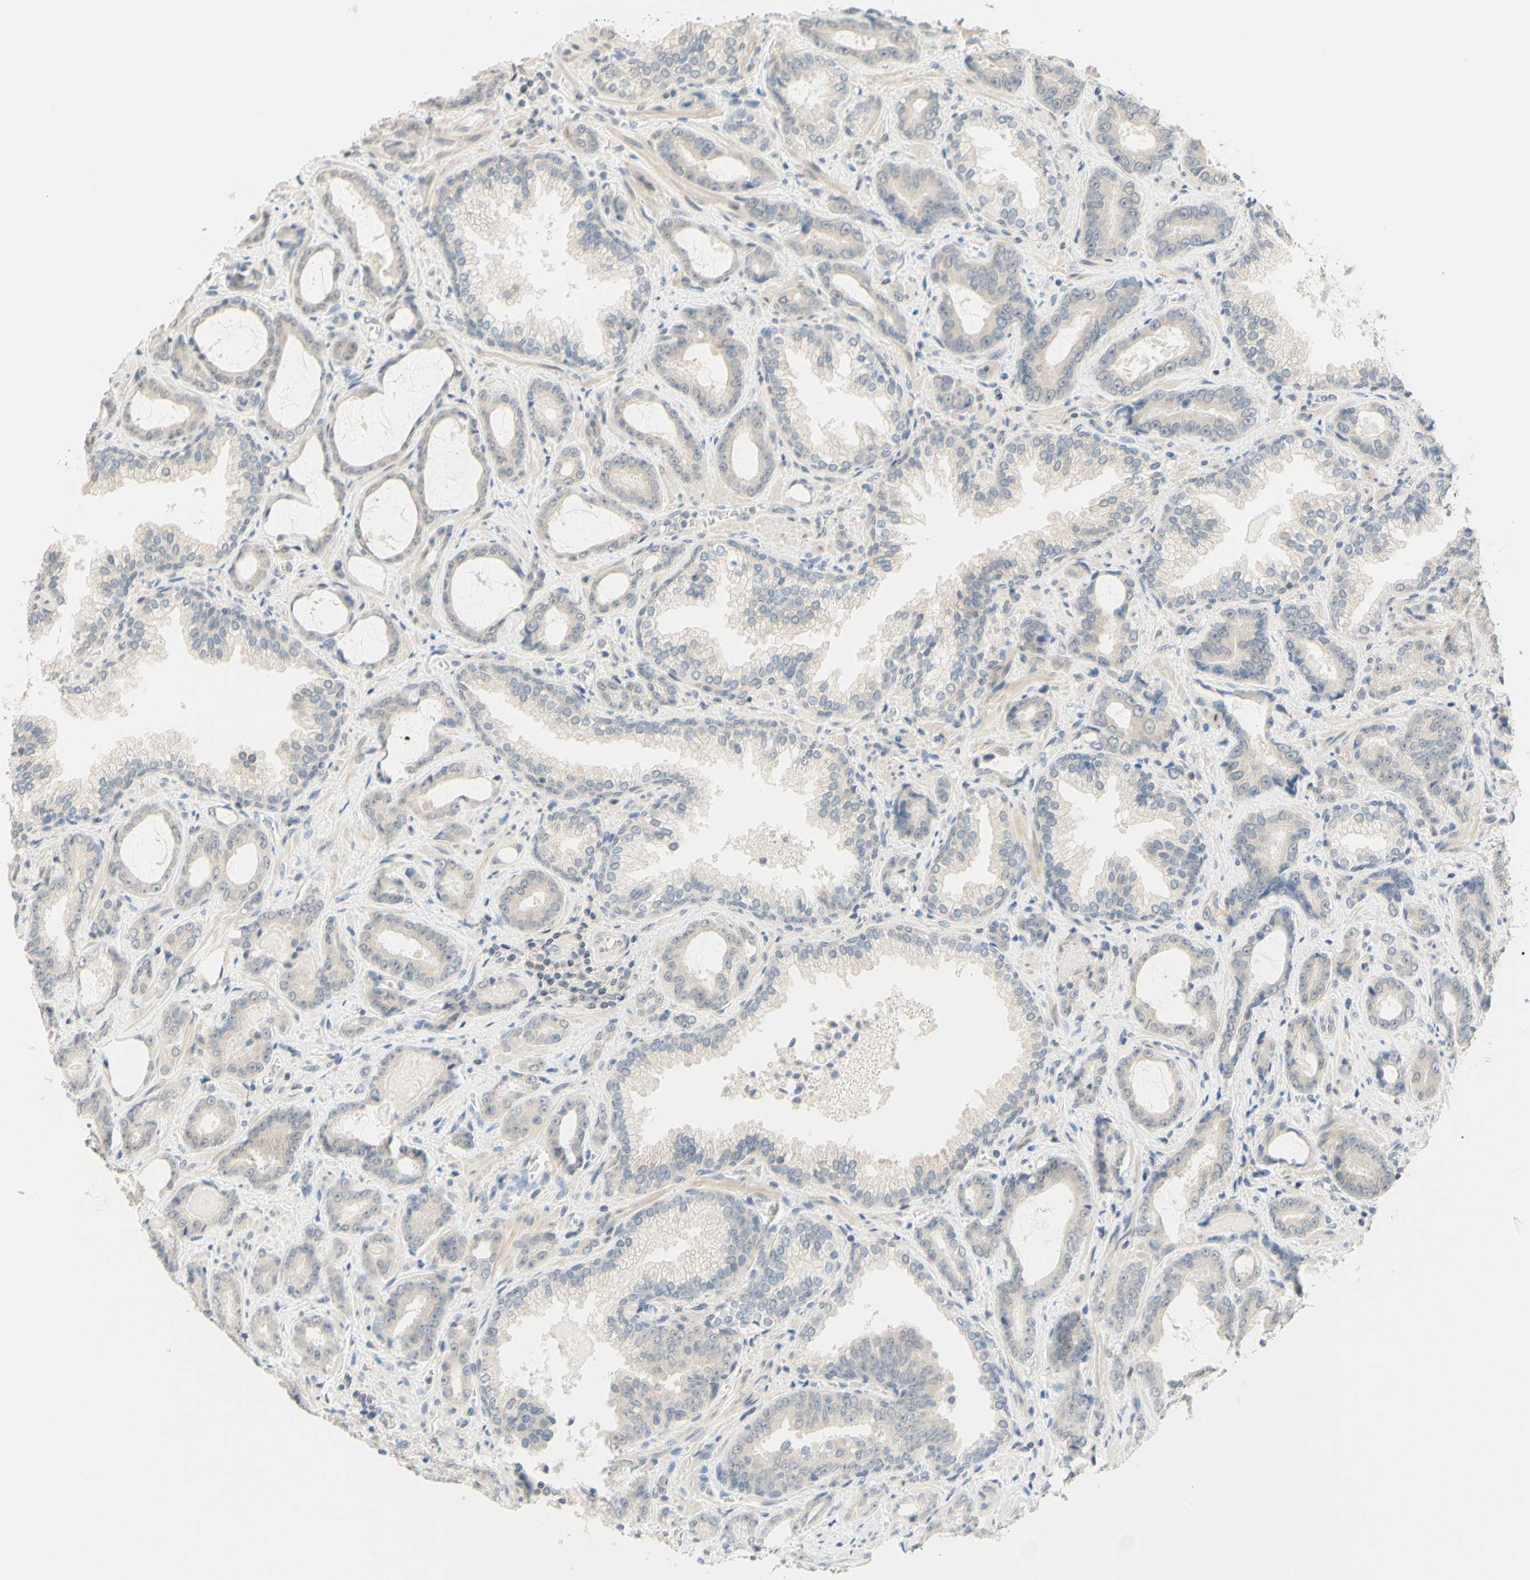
{"staining": {"intensity": "negative", "quantity": "none", "location": "none"}, "tissue": "prostate cancer", "cell_type": "Tumor cells", "image_type": "cancer", "snomed": [{"axis": "morphology", "description": "Adenocarcinoma, Low grade"}, {"axis": "topography", "description": "Prostate"}], "caption": "Immunohistochemistry (IHC) of prostate cancer reveals no expression in tumor cells.", "gene": "MAG", "patient": {"sex": "male", "age": 60}}